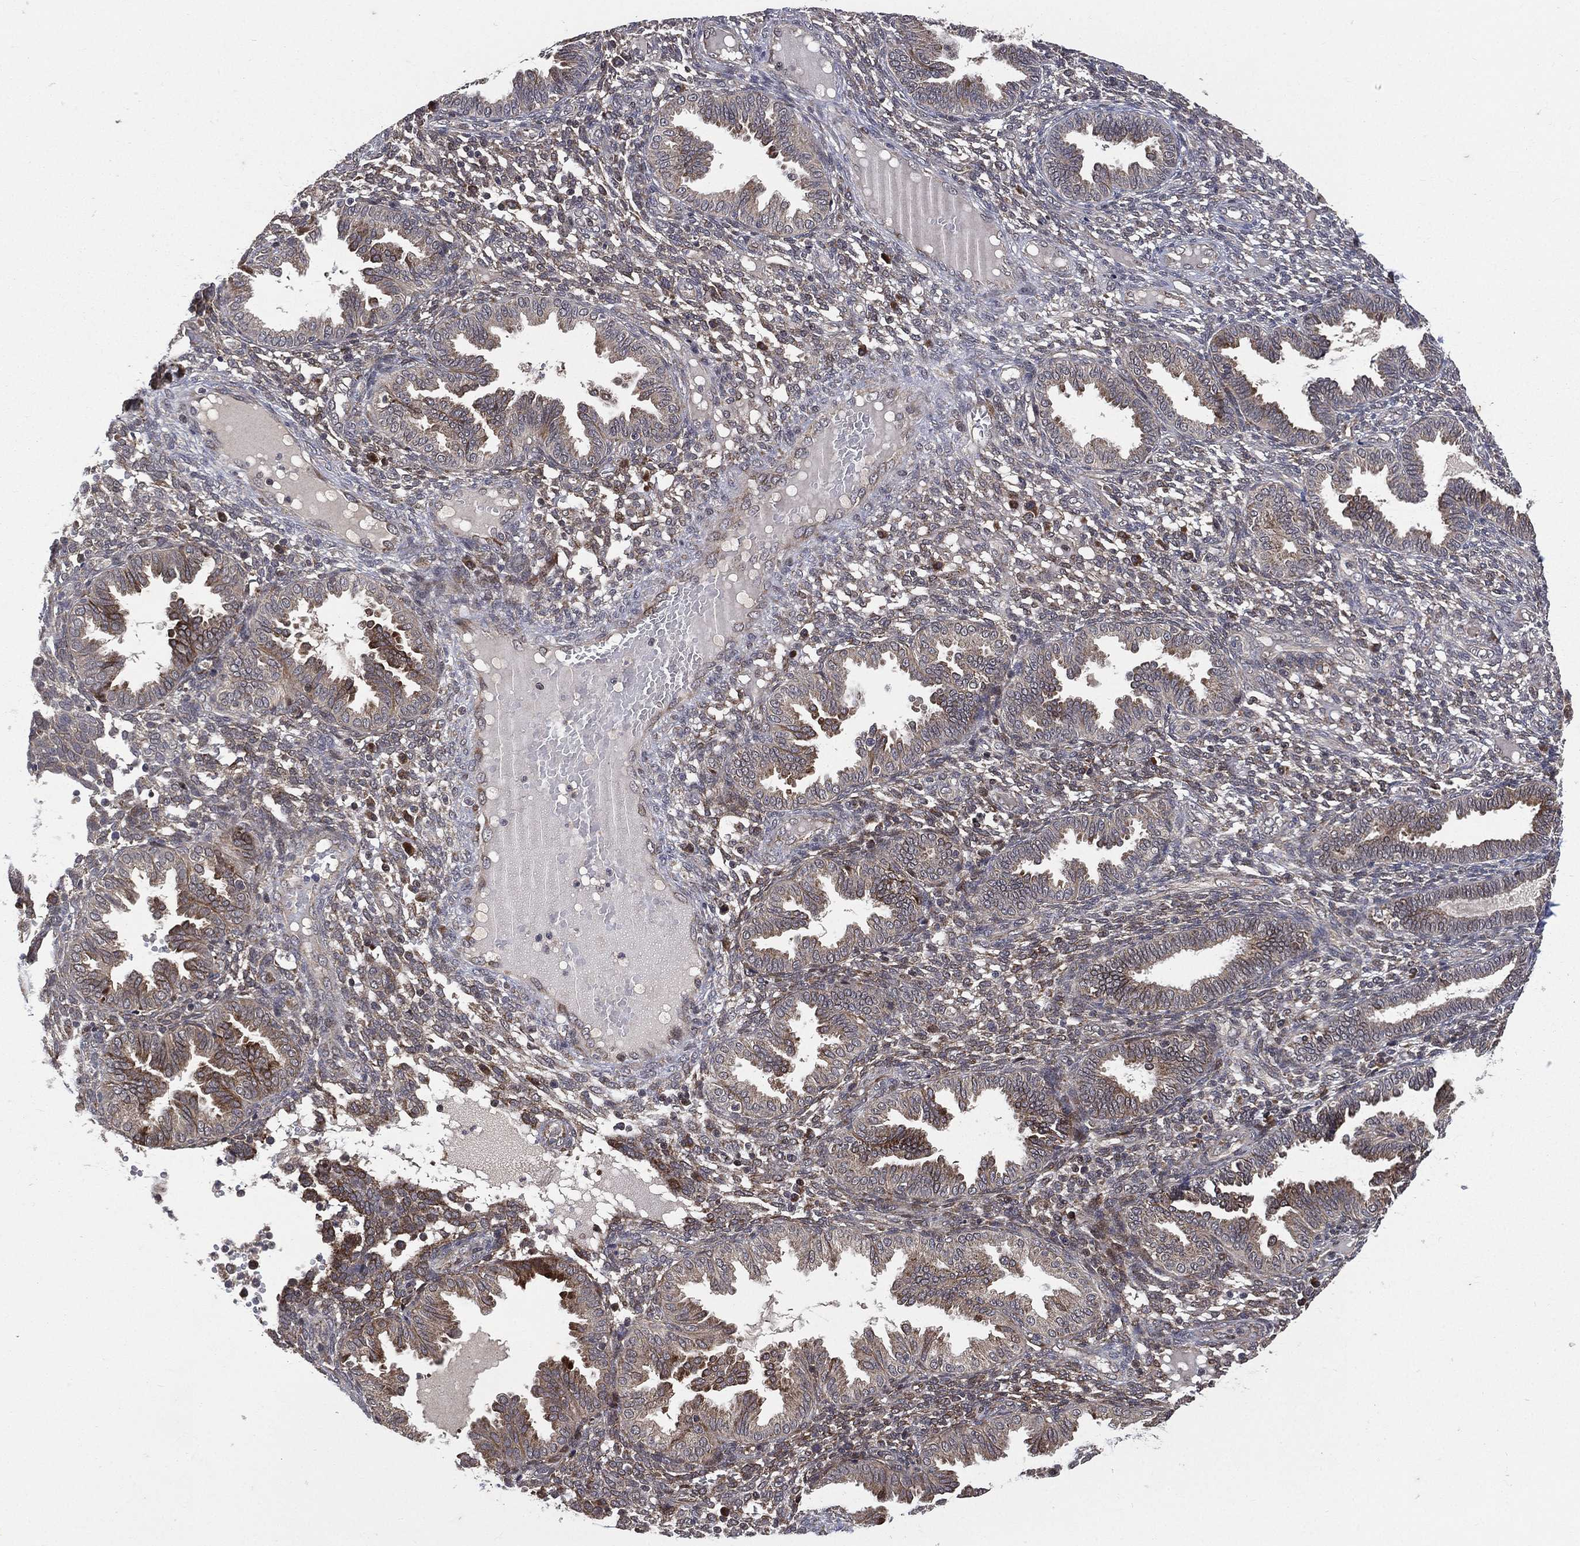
{"staining": {"intensity": "weak", "quantity": "<25%", "location": "cytoplasmic/membranous"}, "tissue": "endometrium", "cell_type": "Cells in endometrial stroma", "image_type": "normal", "snomed": [{"axis": "morphology", "description": "Normal tissue, NOS"}, {"axis": "topography", "description": "Endometrium"}], "caption": "Protein analysis of normal endometrium displays no significant expression in cells in endometrial stroma. (Brightfield microscopy of DAB (3,3'-diaminobenzidine) IHC at high magnification).", "gene": "RAB11FIP4", "patient": {"sex": "female", "age": 42}}